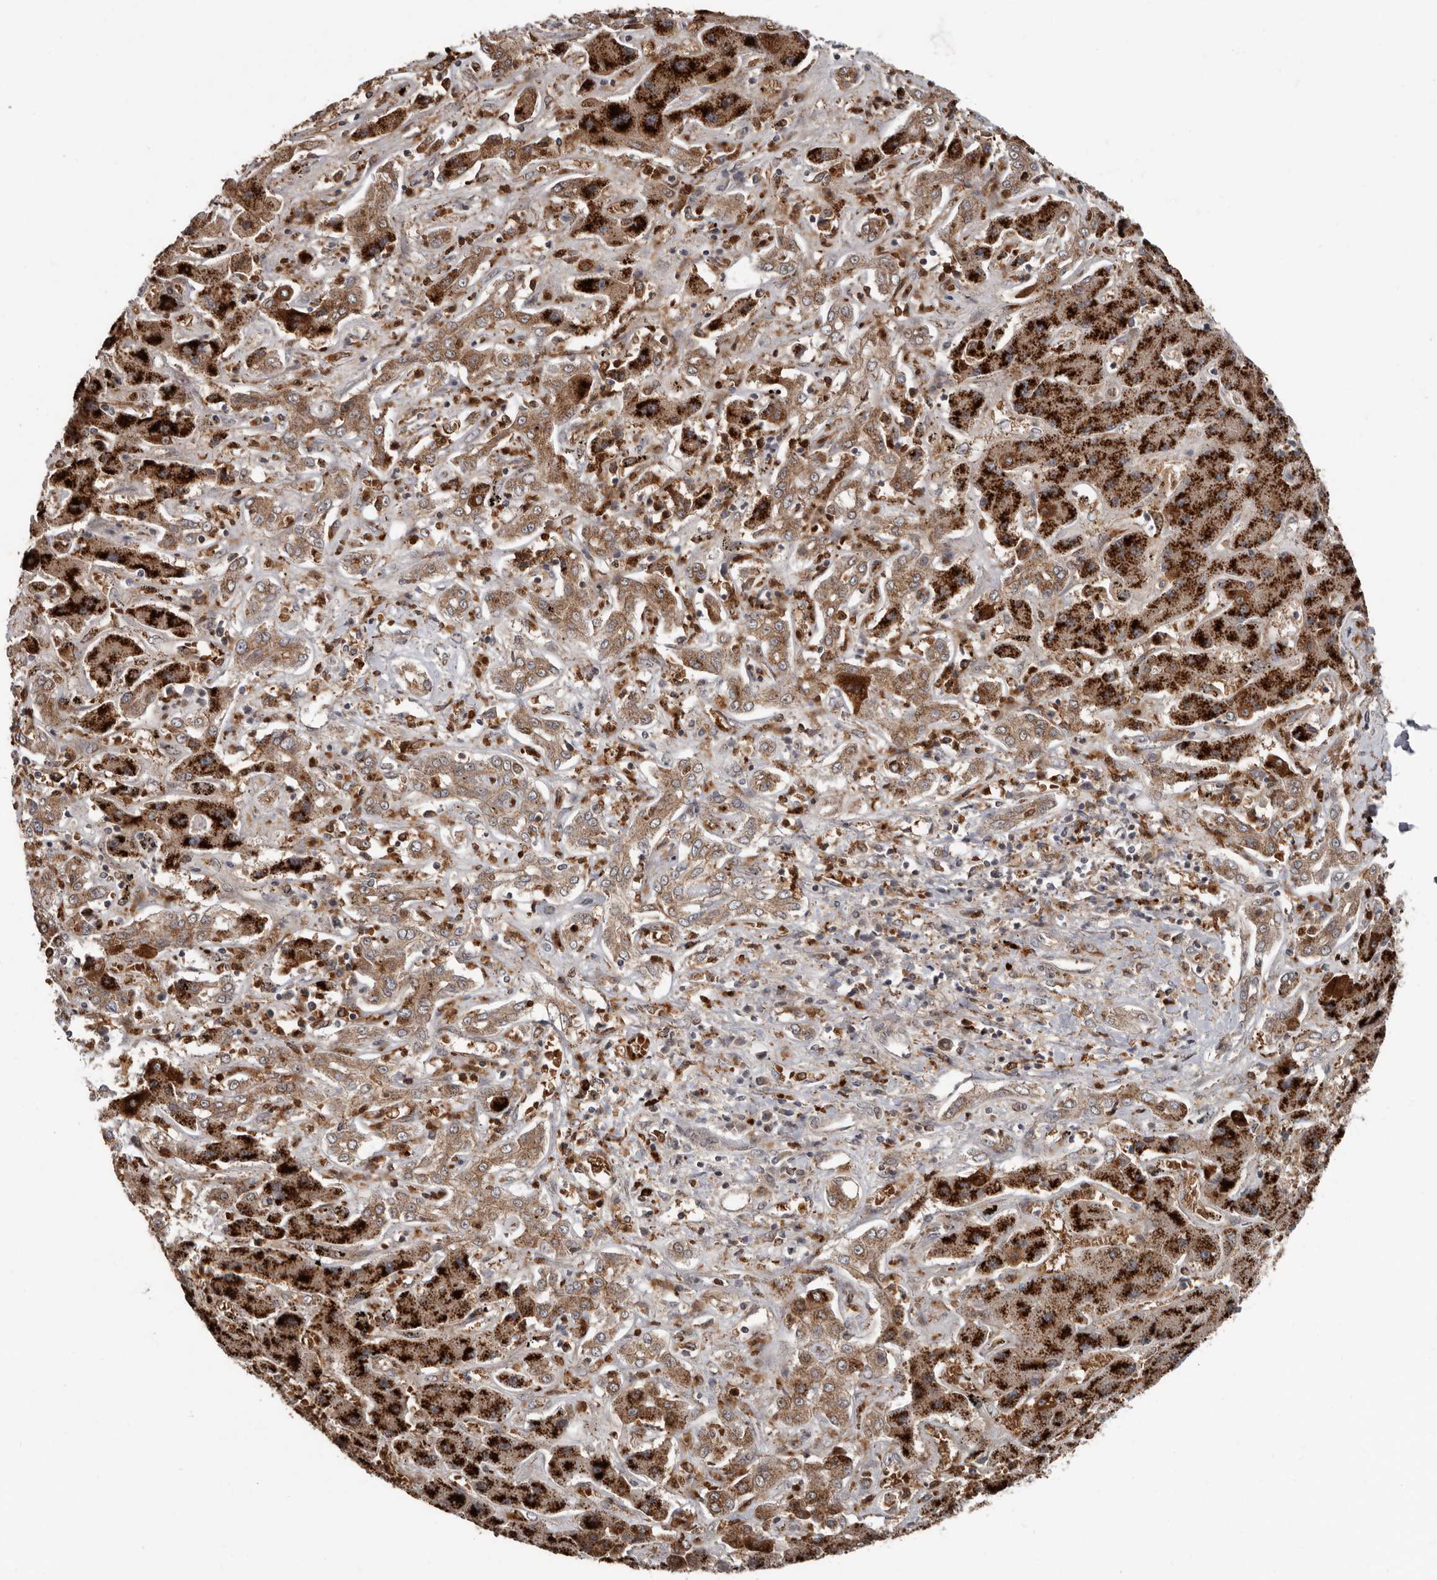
{"staining": {"intensity": "strong", "quantity": ">75%", "location": "cytoplasmic/membranous"}, "tissue": "liver cancer", "cell_type": "Tumor cells", "image_type": "cancer", "snomed": [{"axis": "morphology", "description": "Cholangiocarcinoma"}, {"axis": "topography", "description": "Liver"}], "caption": "This micrograph reveals liver cancer (cholangiocarcinoma) stained with immunohistochemistry to label a protein in brown. The cytoplasmic/membranous of tumor cells show strong positivity for the protein. Nuclei are counter-stained blue.", "gene": "FGFR4", "patient": {"sex": "male", "age": 67}}